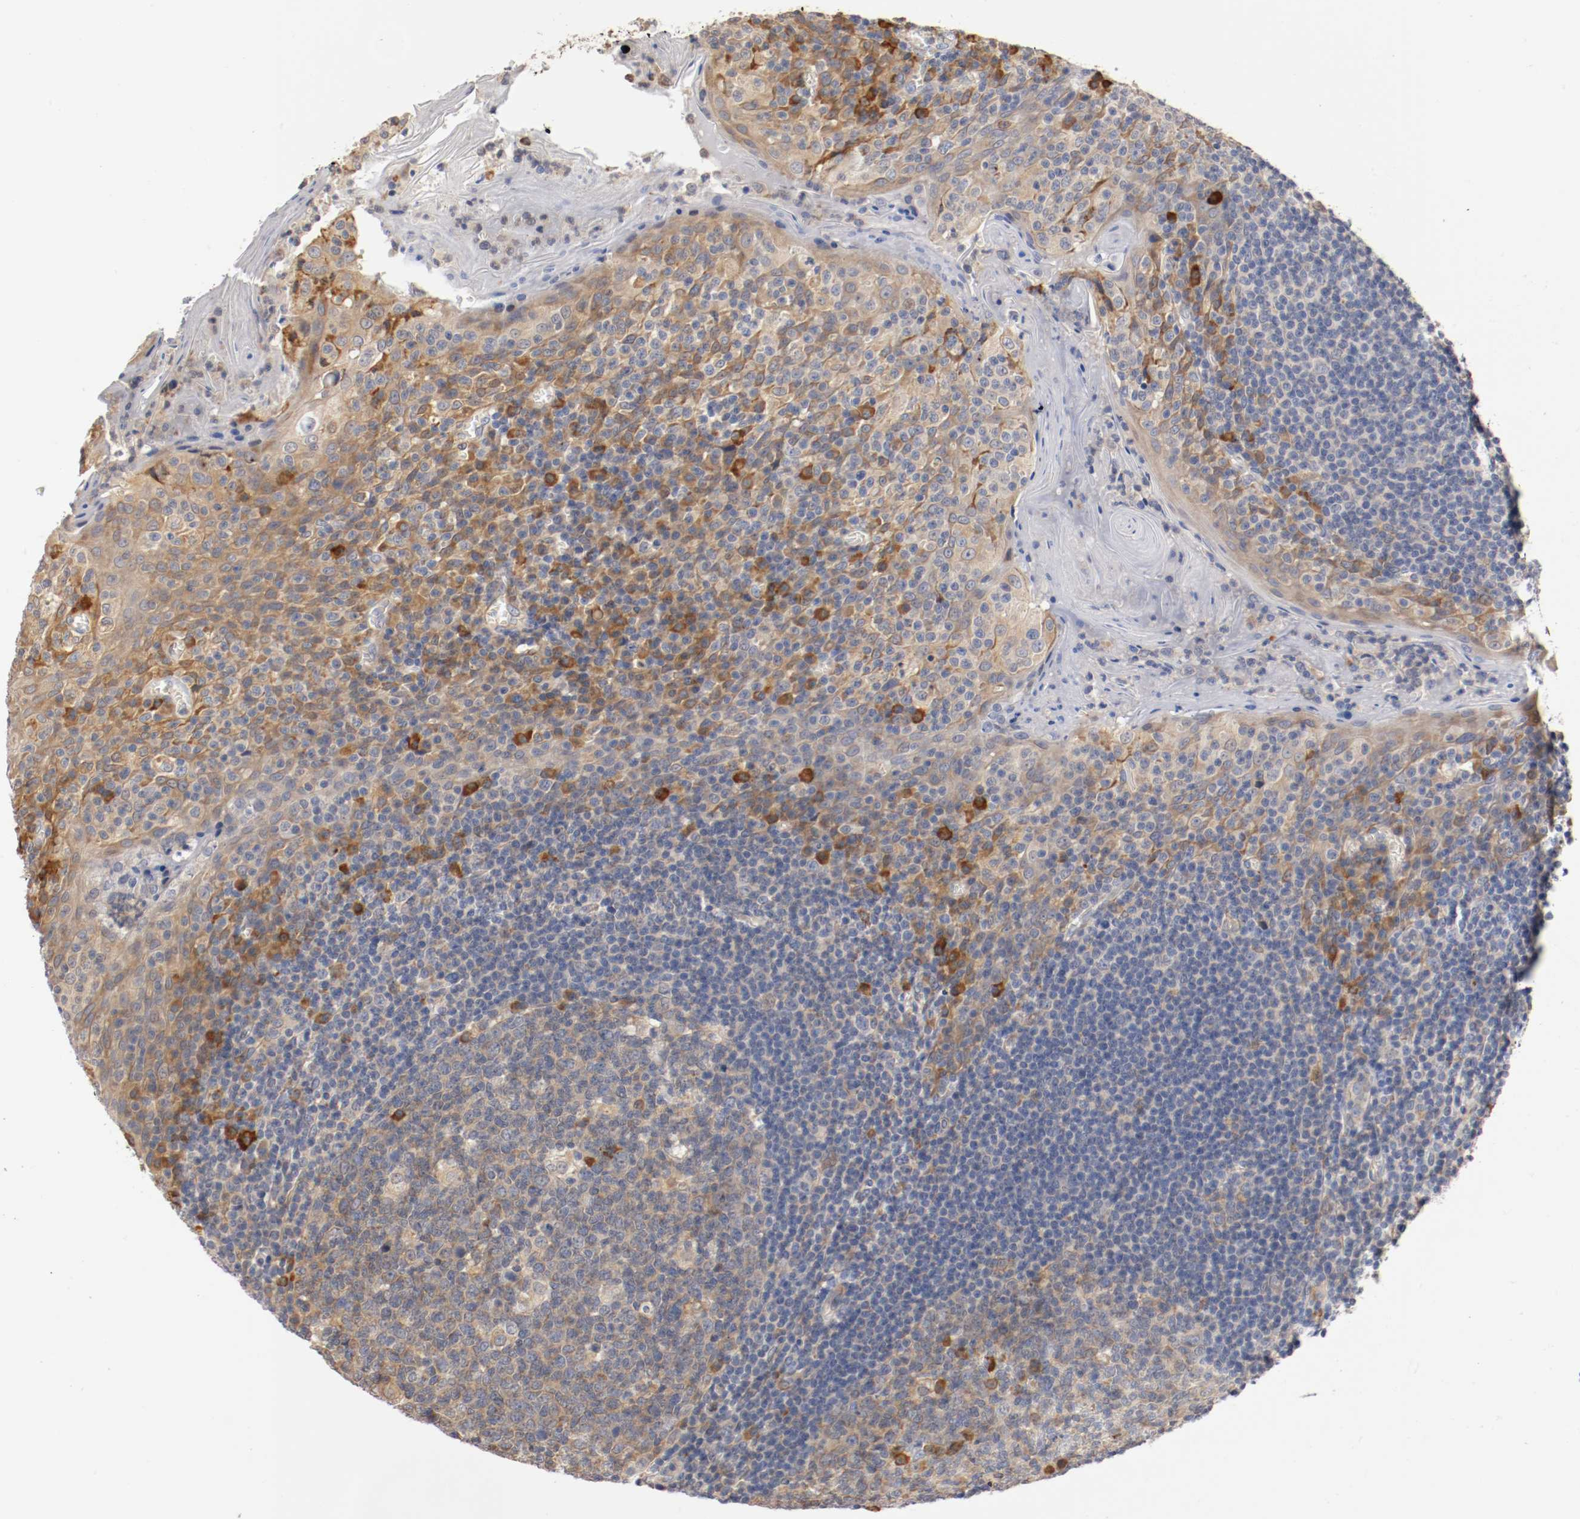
{"staining": {"intensity": "negative", "quantity": "none", "location": "none"}, "tissue": "tonsil", "cell_type": "Germinal center cells", "image_type": "normal", "snomed": [{"axis": "morphology", "description": "Normal tissue, NOS"}, {"axis": "topography", "description": "Tonsil"}], "caption": "An immunohistochemistry (IHC) histopathology image of unremarkable tonsil is shown. There is no staining in germinal center cells of tonsil.", "gene": "TNFSF12", "patient": {"sex": "male", "age": 31}}